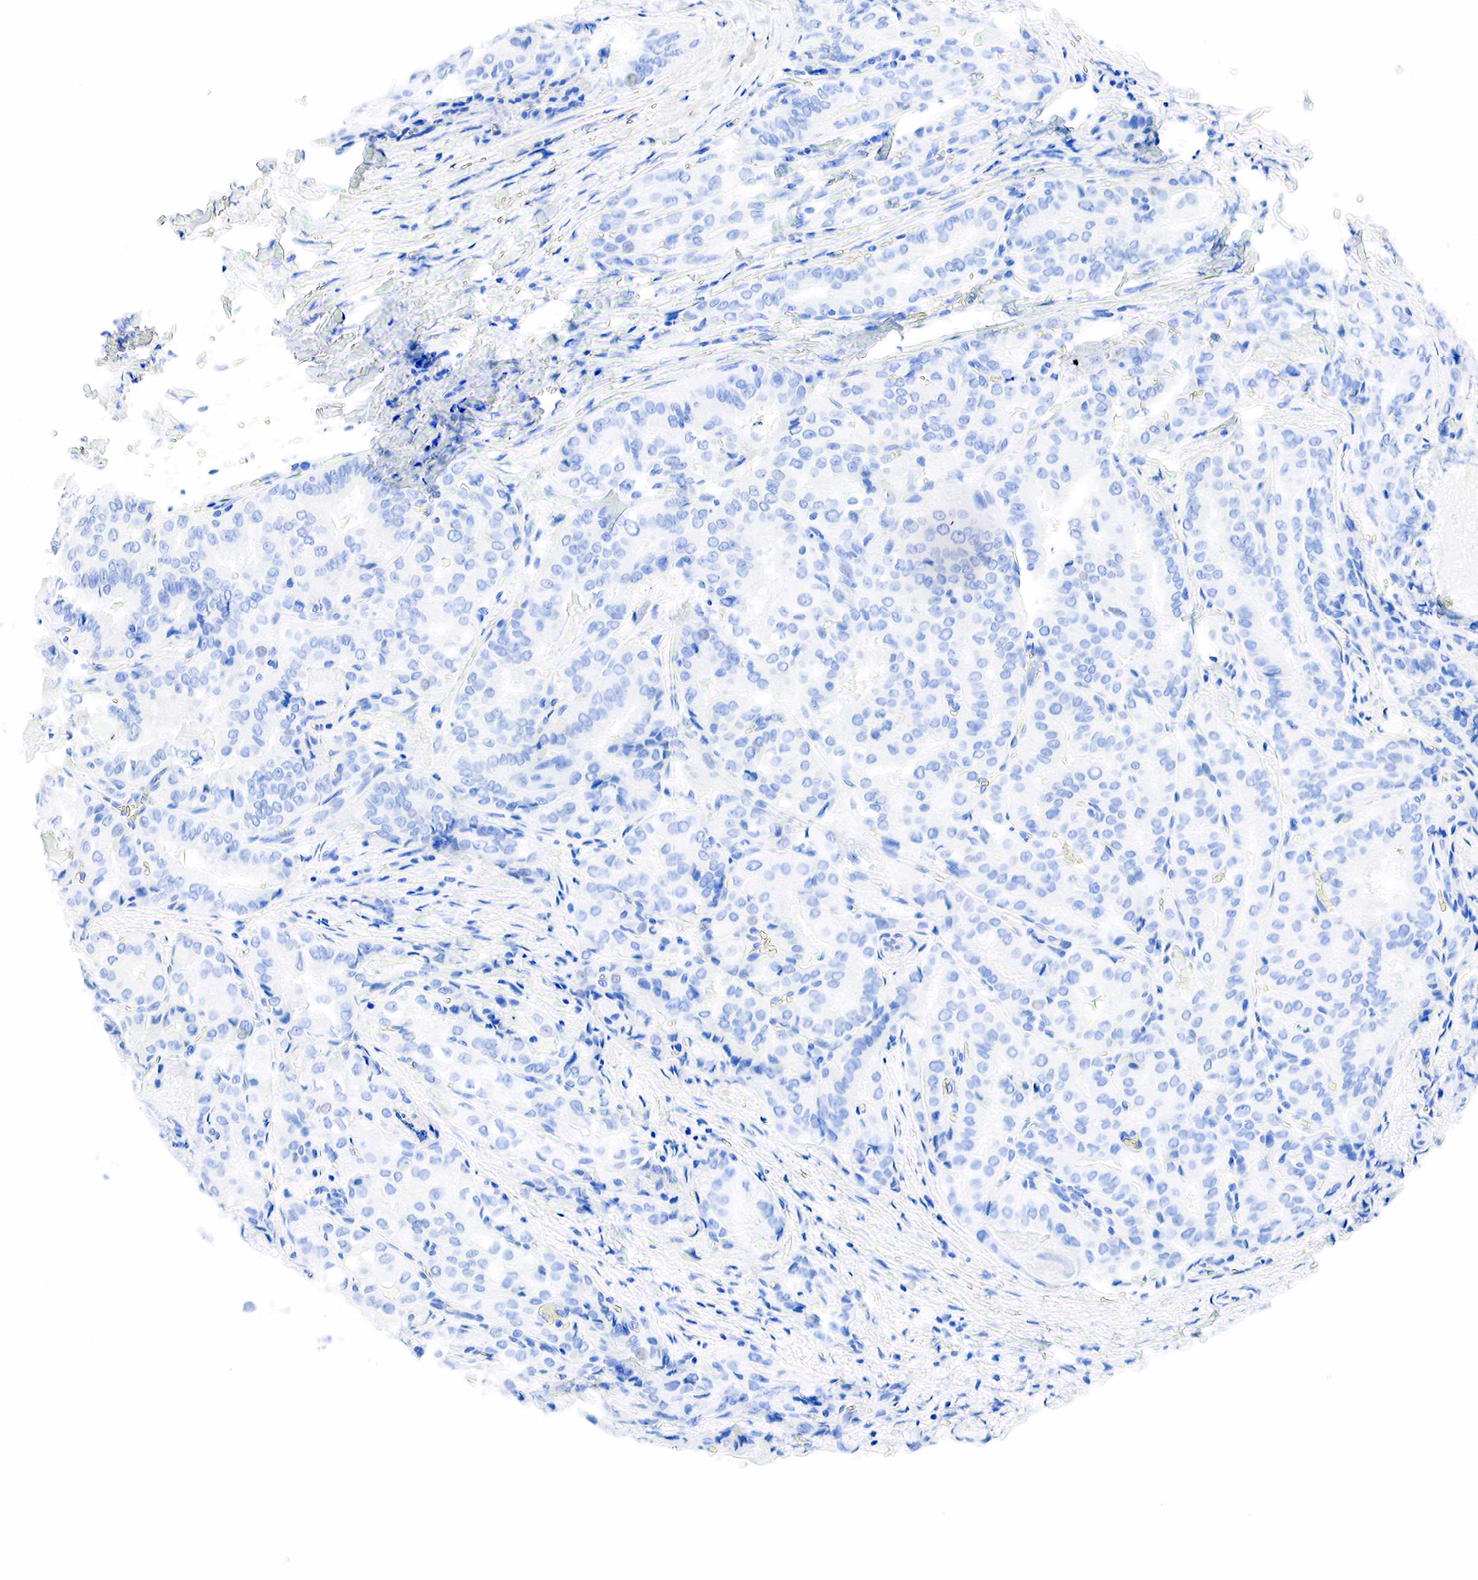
{"staining": {"intensity": "negative", "quantity": "none", "location": "none"}, "tissue": "thyroid cancer", "cell_type": "Tumor cells", "image_type": "cancer", "snomed": [{"axis": "morphology", "description": "Papillary adenocarcinoma, NOS"}, {"axis": "topography", "description": "Thyroid gland"}], "caption": "IHC of human thyroid cancer shows no expression in tumor cells. (DAB immunohistochemistry visualized using brightfield microscopy, high magnification).", "gene": "PTH", "patient": {"sex": "female", "age": 71}}